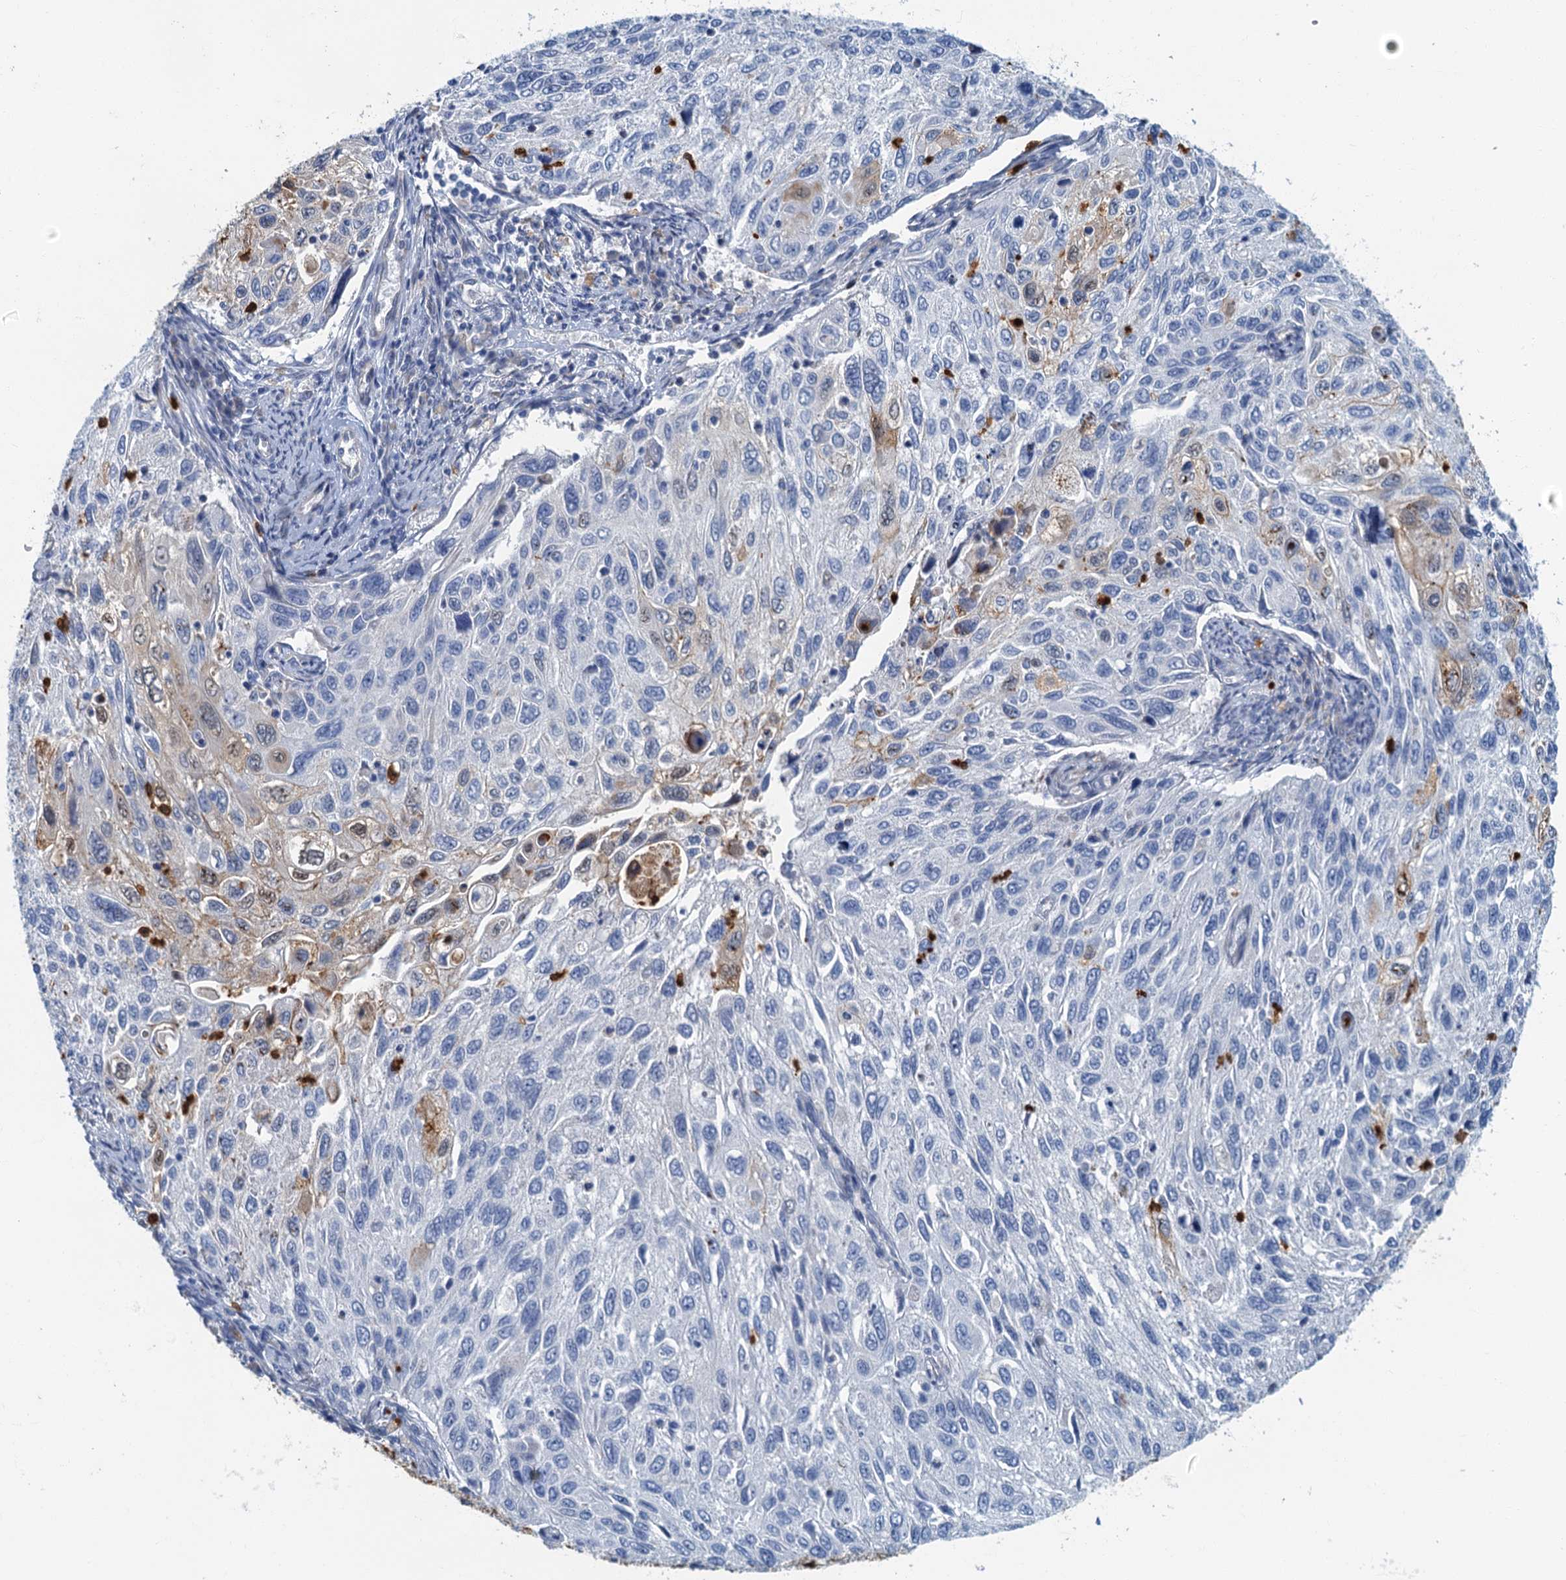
{"staining": {"intensity": "weak", "quantity": "<25%", "location": "cytoplasmic/membranous,nuclear"}, "tissue": "cervical cancer", "cell_type": "Tumor cells", "image_type": "cancer", "snomed": [{"axis": "morphology", "description": "Squamous cell carcinoma, NOS"}, {"axis": "topography", "description": "Cervix"}], "caption": "IHC photomicrograph of human cervical cancer (squamous cell carcinoma) stained for a protein (brown), which reveals no staining in tumor cells. (Stains: DAB immunohistochemistry with hematoxylin counter stain, Microscopy: brightfield microscopy at high magnification).", "gene": "ANKDD1A", "patient": {"sex": "female", "age": 70}}